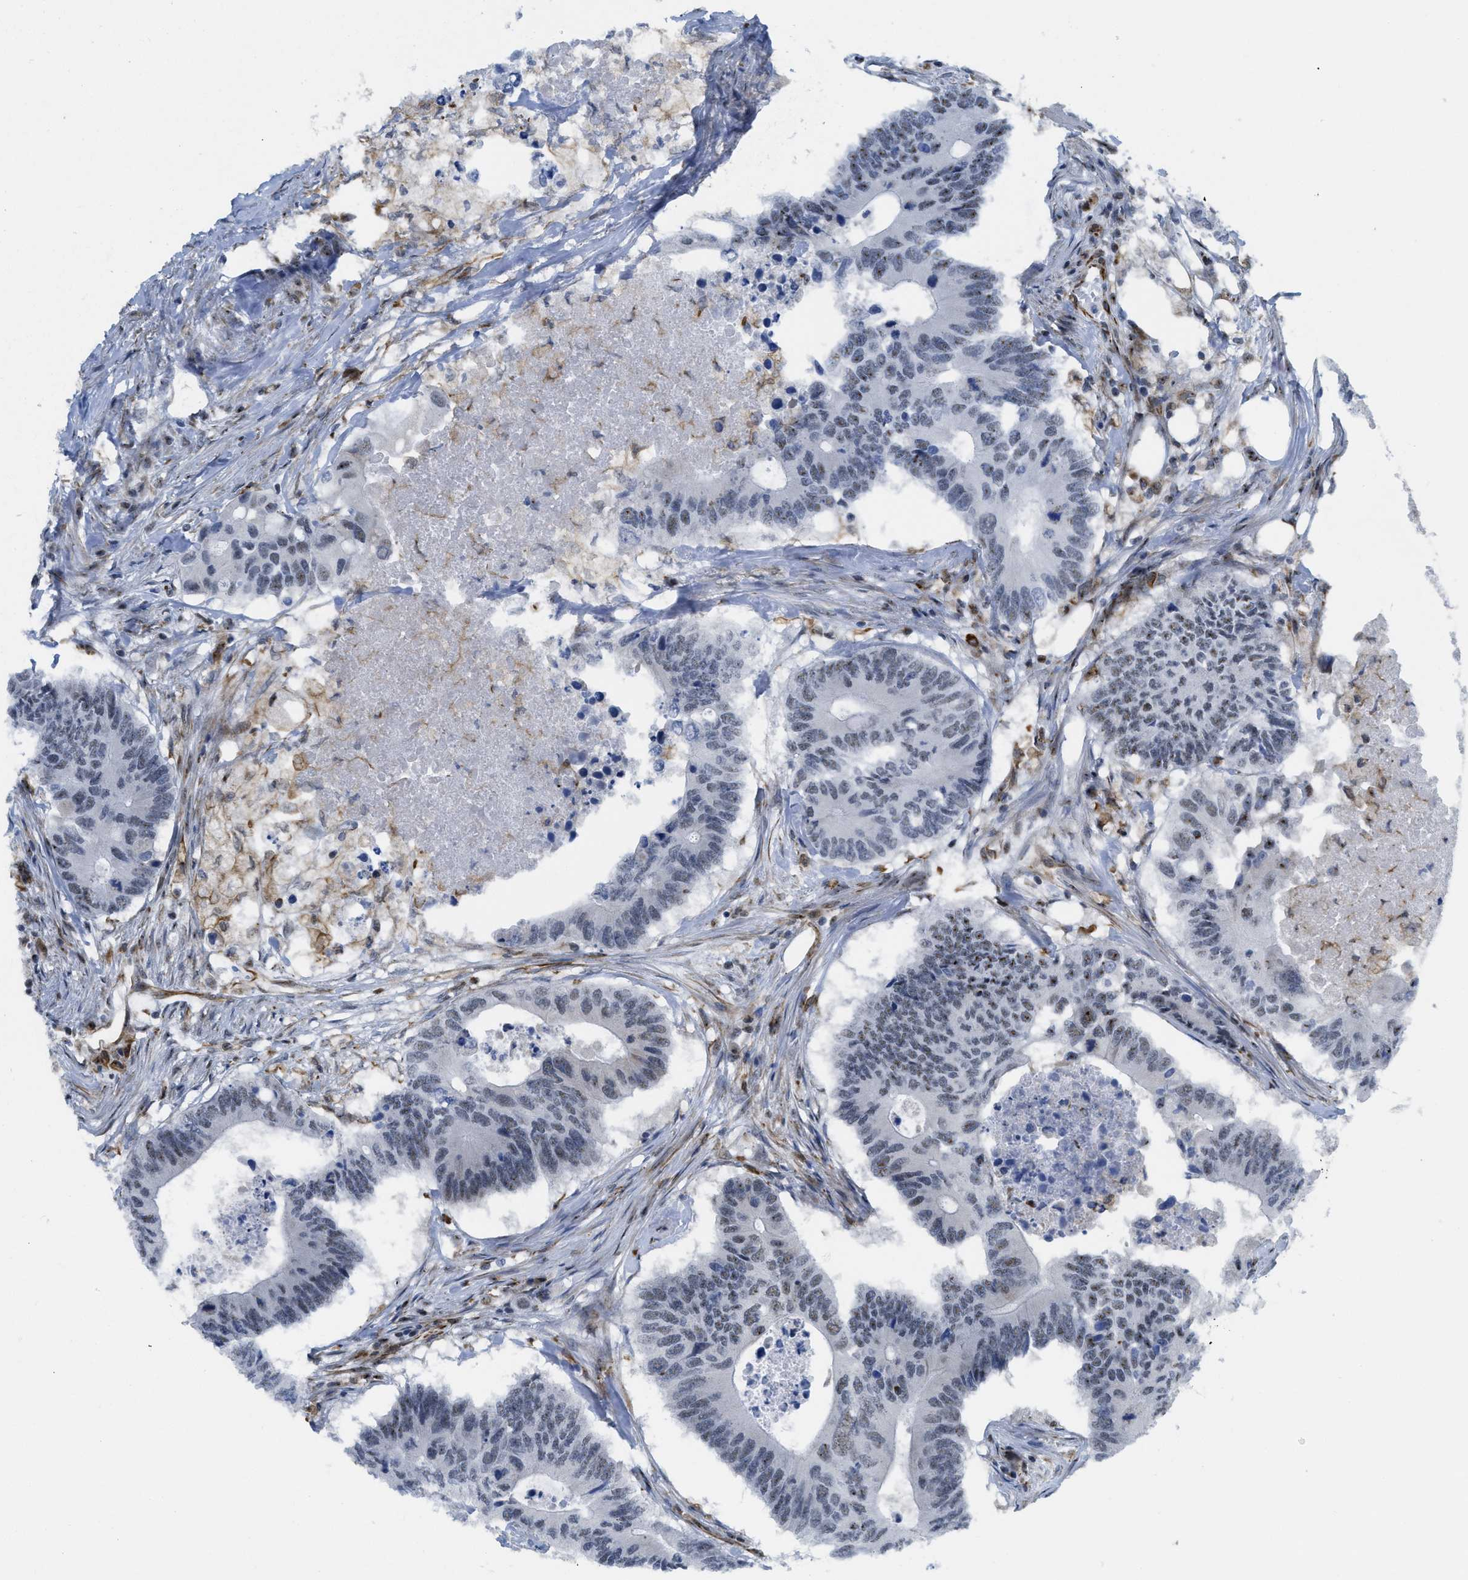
{"staining": {"intensity": "weak", "quantity": "<25%", "location": "nuclear"}, "tissue": "colorectal cancer", "cell_type": "Tumor cells", "image_type": "cancer", "snomed": [{"axis": "morphology", "description": "Adenocarcinoma, NOS"}, {"axis": "topography", "description": "Colon"}], "caption": "Colorectal cancer stained for a protein using IHC shows no staining tumor cells.", "gene": "LRRC8B", "patient": {"sex": "male", "age": 71}}